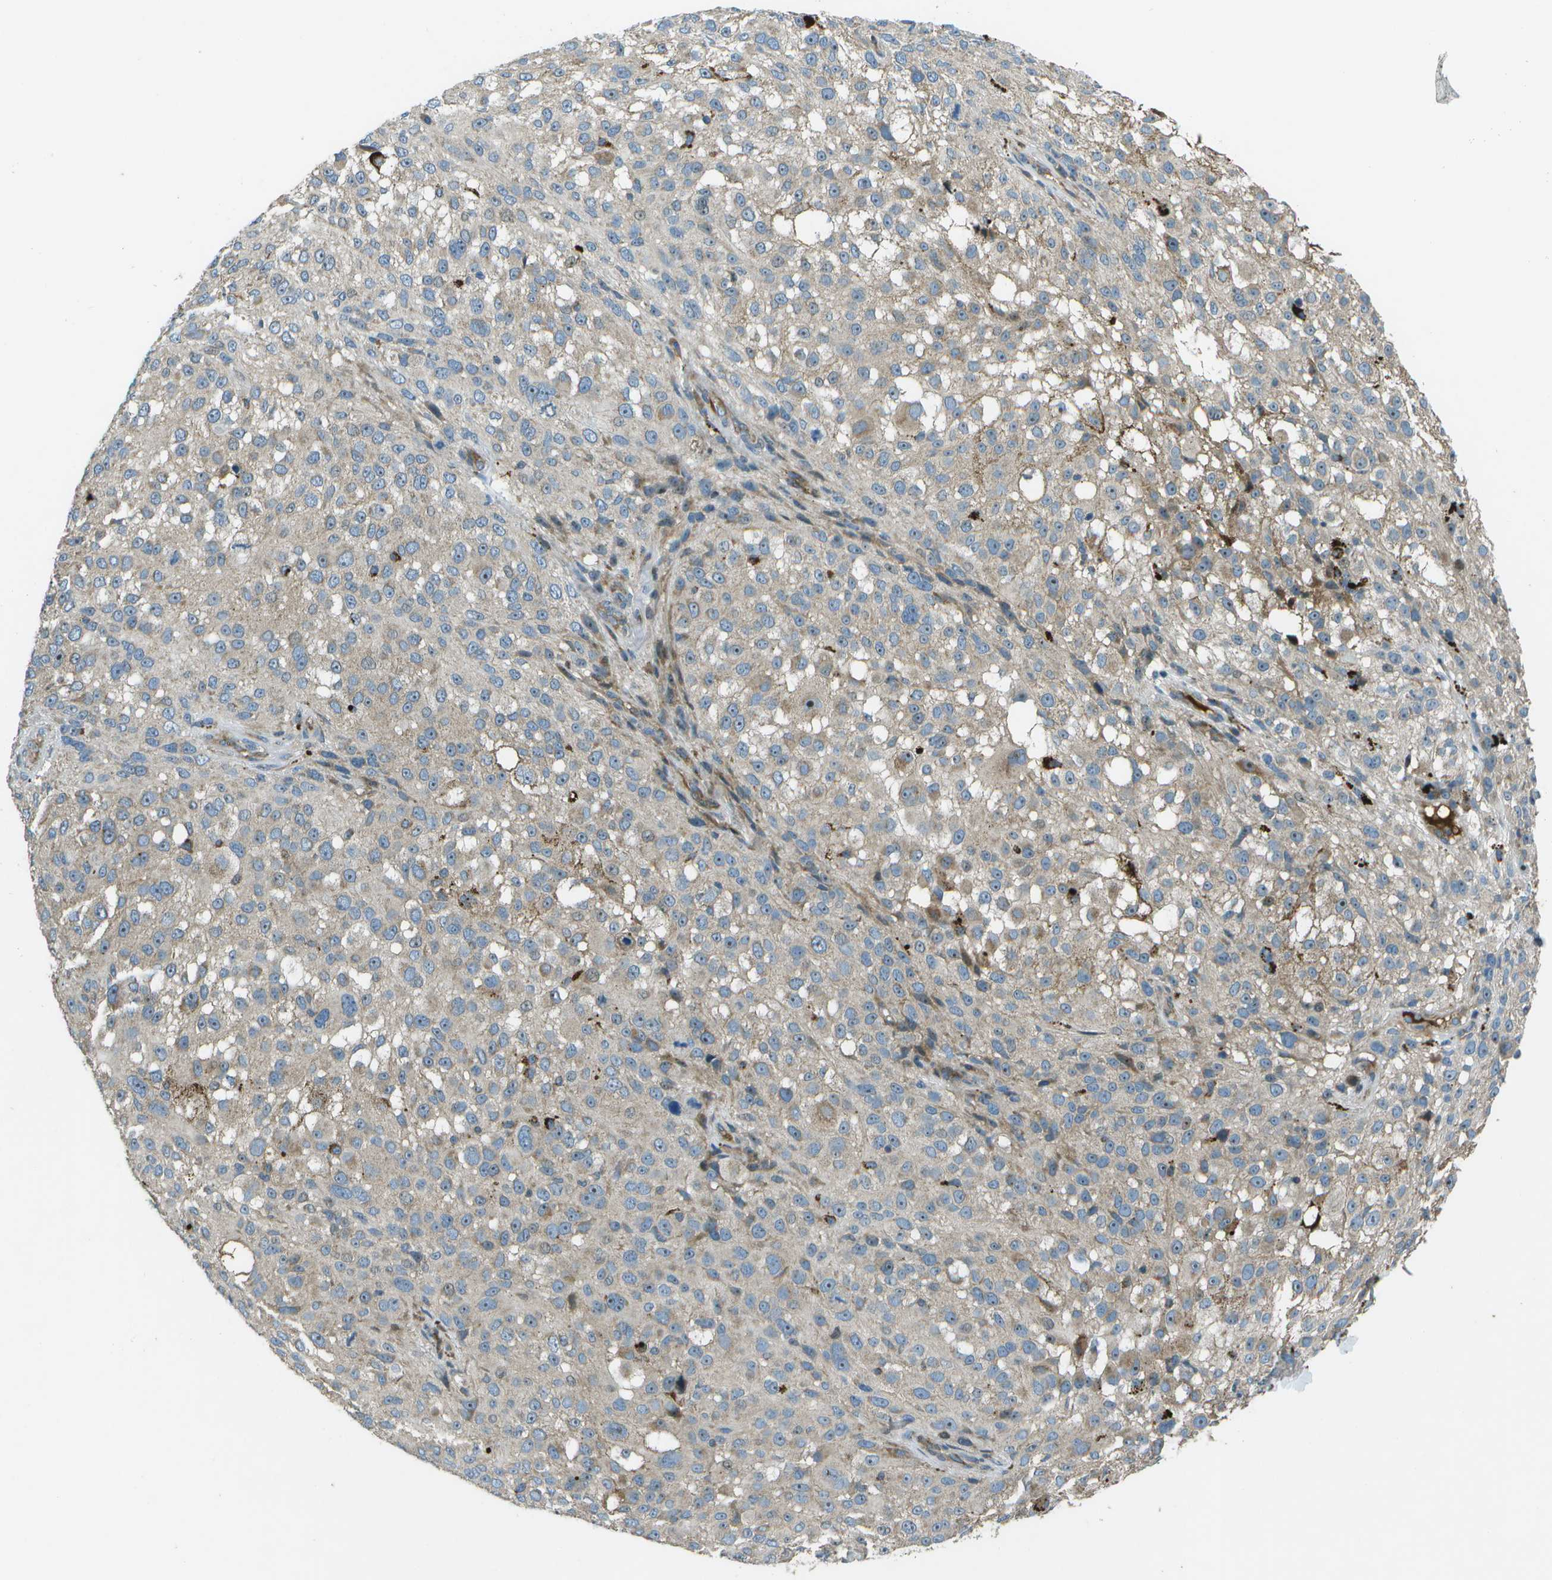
{"staining": {"intensity": "weak", "quantity": "<25%", "location": "cytoplasmic/membranous"}, "tissue": "melanoma", "cell_type": "Tumor cells", "image_type": "cancer", "snomed": [{"axis": "morphology", "description": "Necrosis, NOS"}, {"axis": "morphology", "description": "Malignant melanoma, NOS"}, {"axis": "topography", "description": "Skin"}], "caption": "Histopathology image shows no protein expression in tumor cells of melanoma tissue.", "gene": "PXYLP1", "patient": {"sex": "female", "age": 87}}